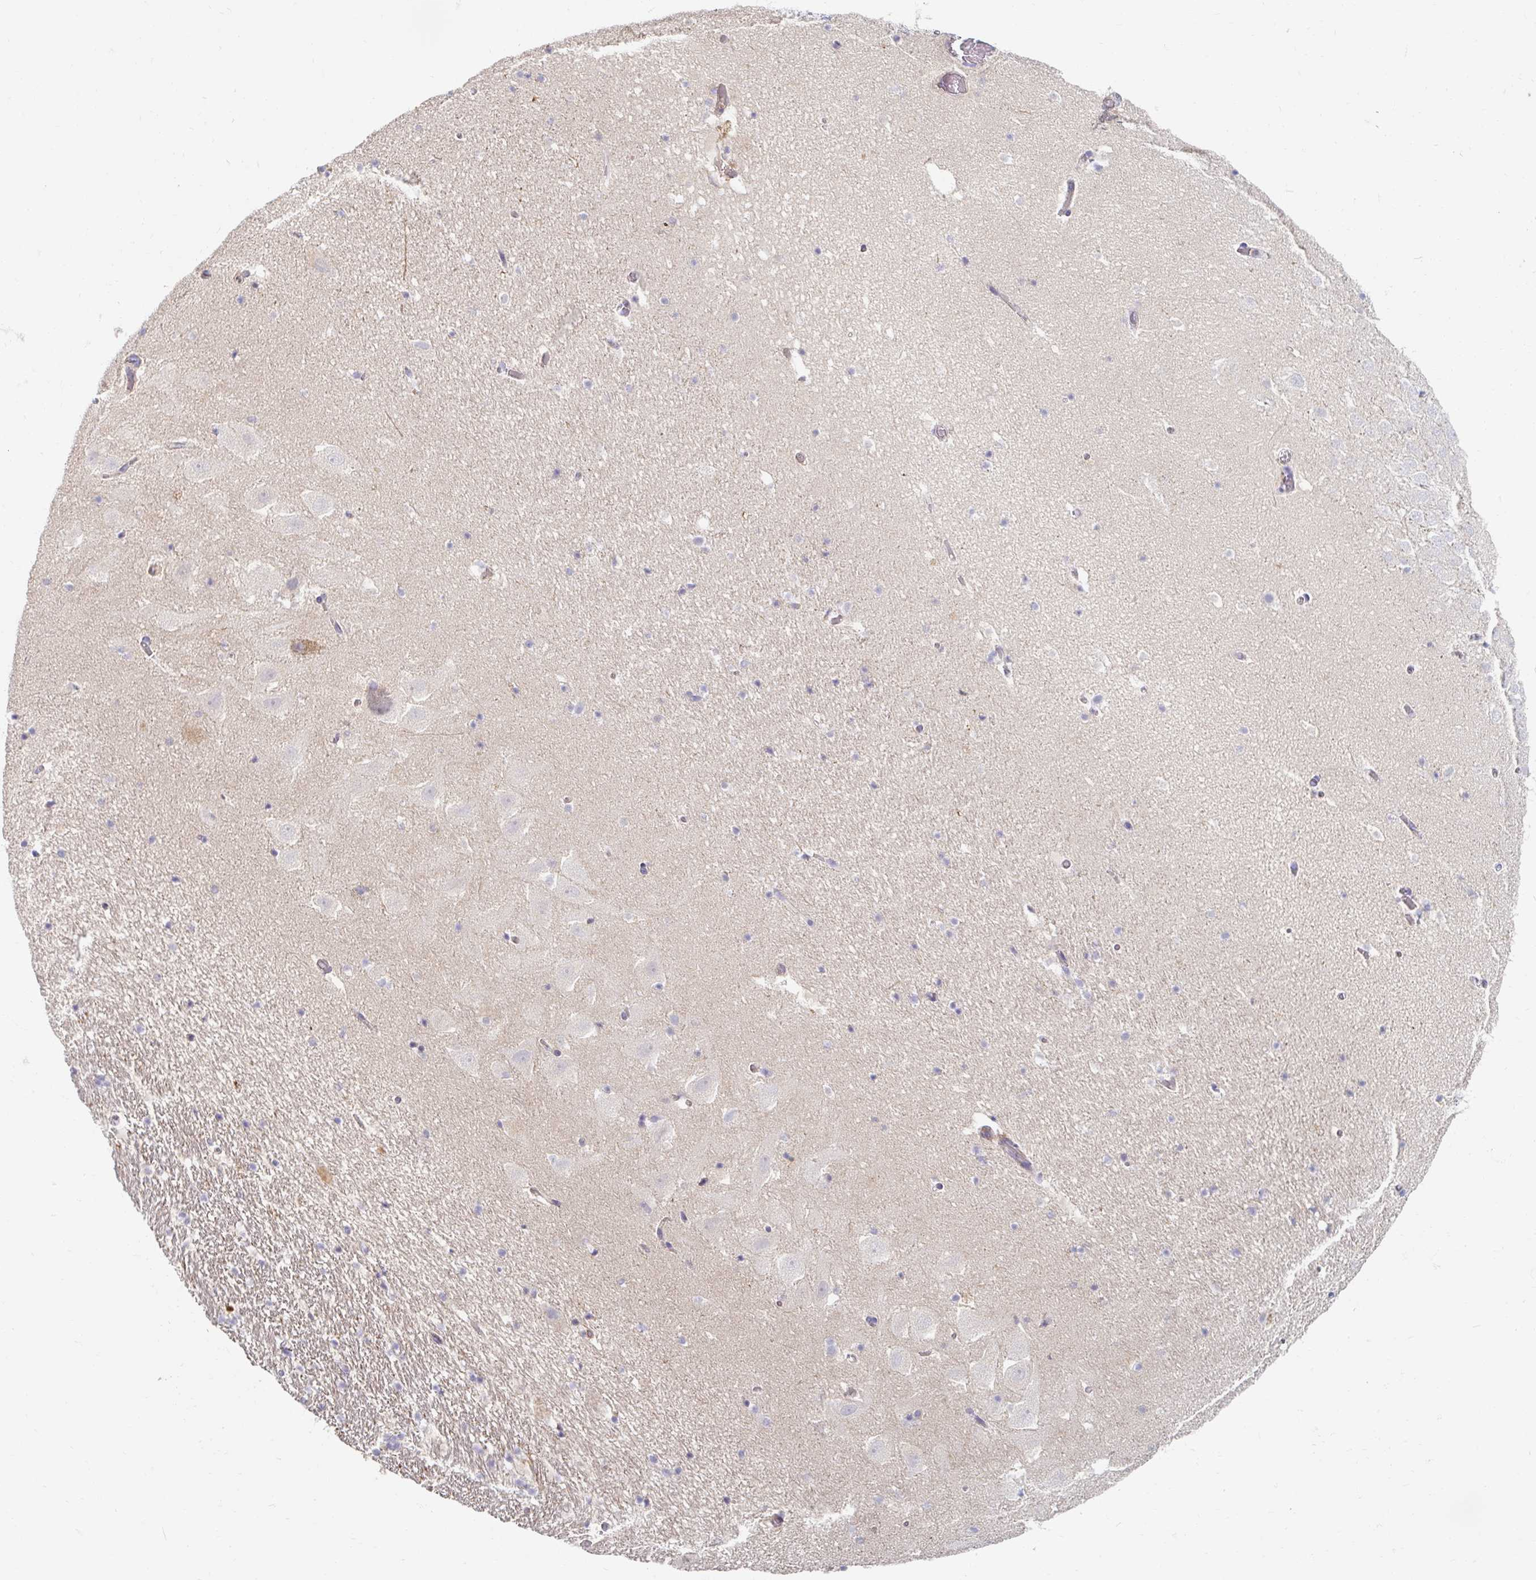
{"staining": {"intensity": "negative", "quantity": "none", "location": "none"}, "tissue": "hippocampus", "cell_type": "Glial cells", "image_type": "normal", "snomed": [{"axis": "morphology", "description": "Normal tissue, NOS"}, {"axis": "topography", "description": "Hippocampus"}], "caption": "Immunohistochemical staining of benign human hippocampus shows no significant positivity in glial cells.", "gene": "MYLK2", "patient": {"sex": "female", "age": 42}}